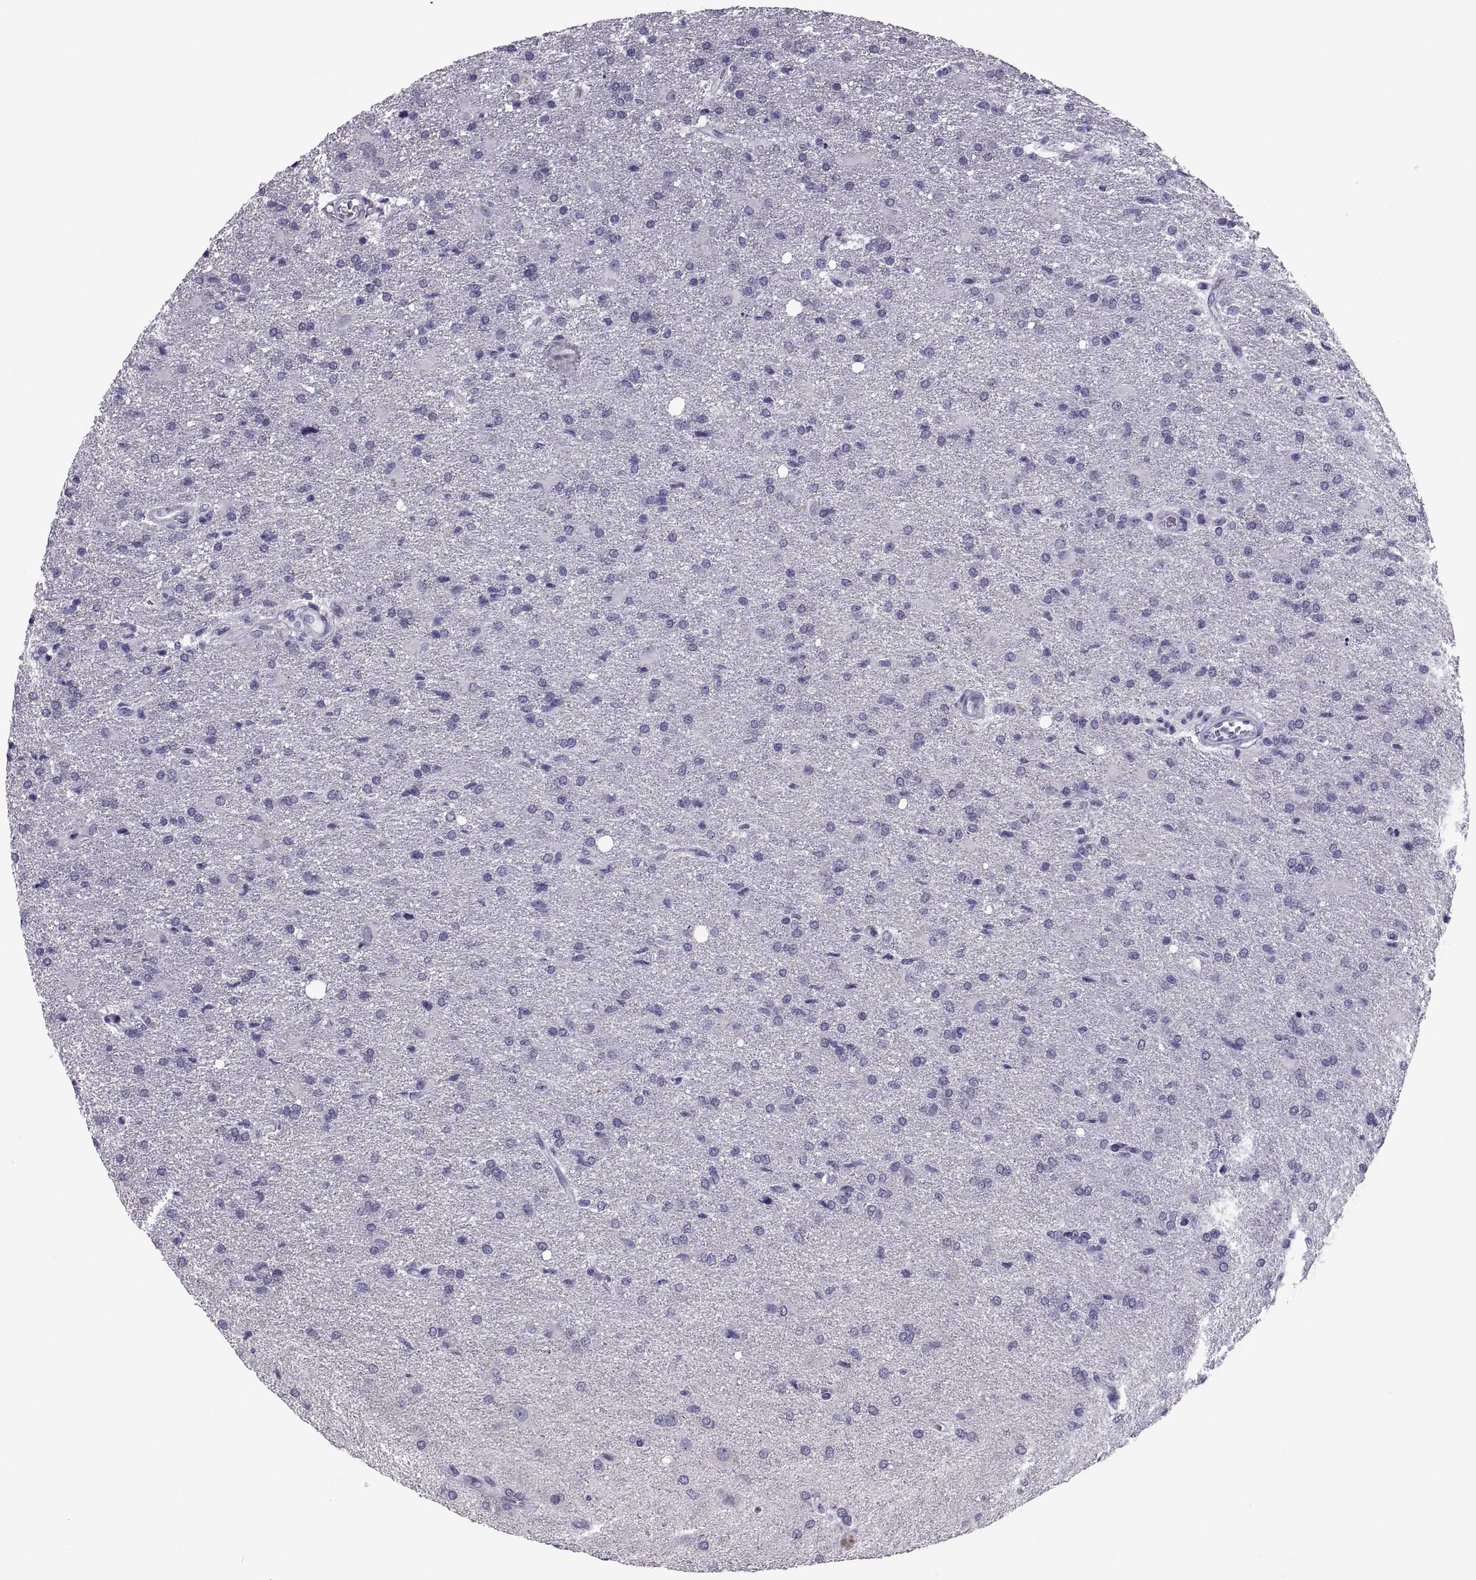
{"staining": {"intensity": "negative", "quantity": "none", "location": "none"}, "tissue": "glioma", "cell_type": "Tumor cells", "image_type": "cancer", "snomed": [{"axis": "morphology", "description": "Glioma, malignant, High grade"}, {"axis": "topography", "description": "Brain"}], "caption": "Tumor cells are negative for brown protein staining in glioma.", "gene": "DEFB129", "patient": {"sex": "male", "age": 68}}